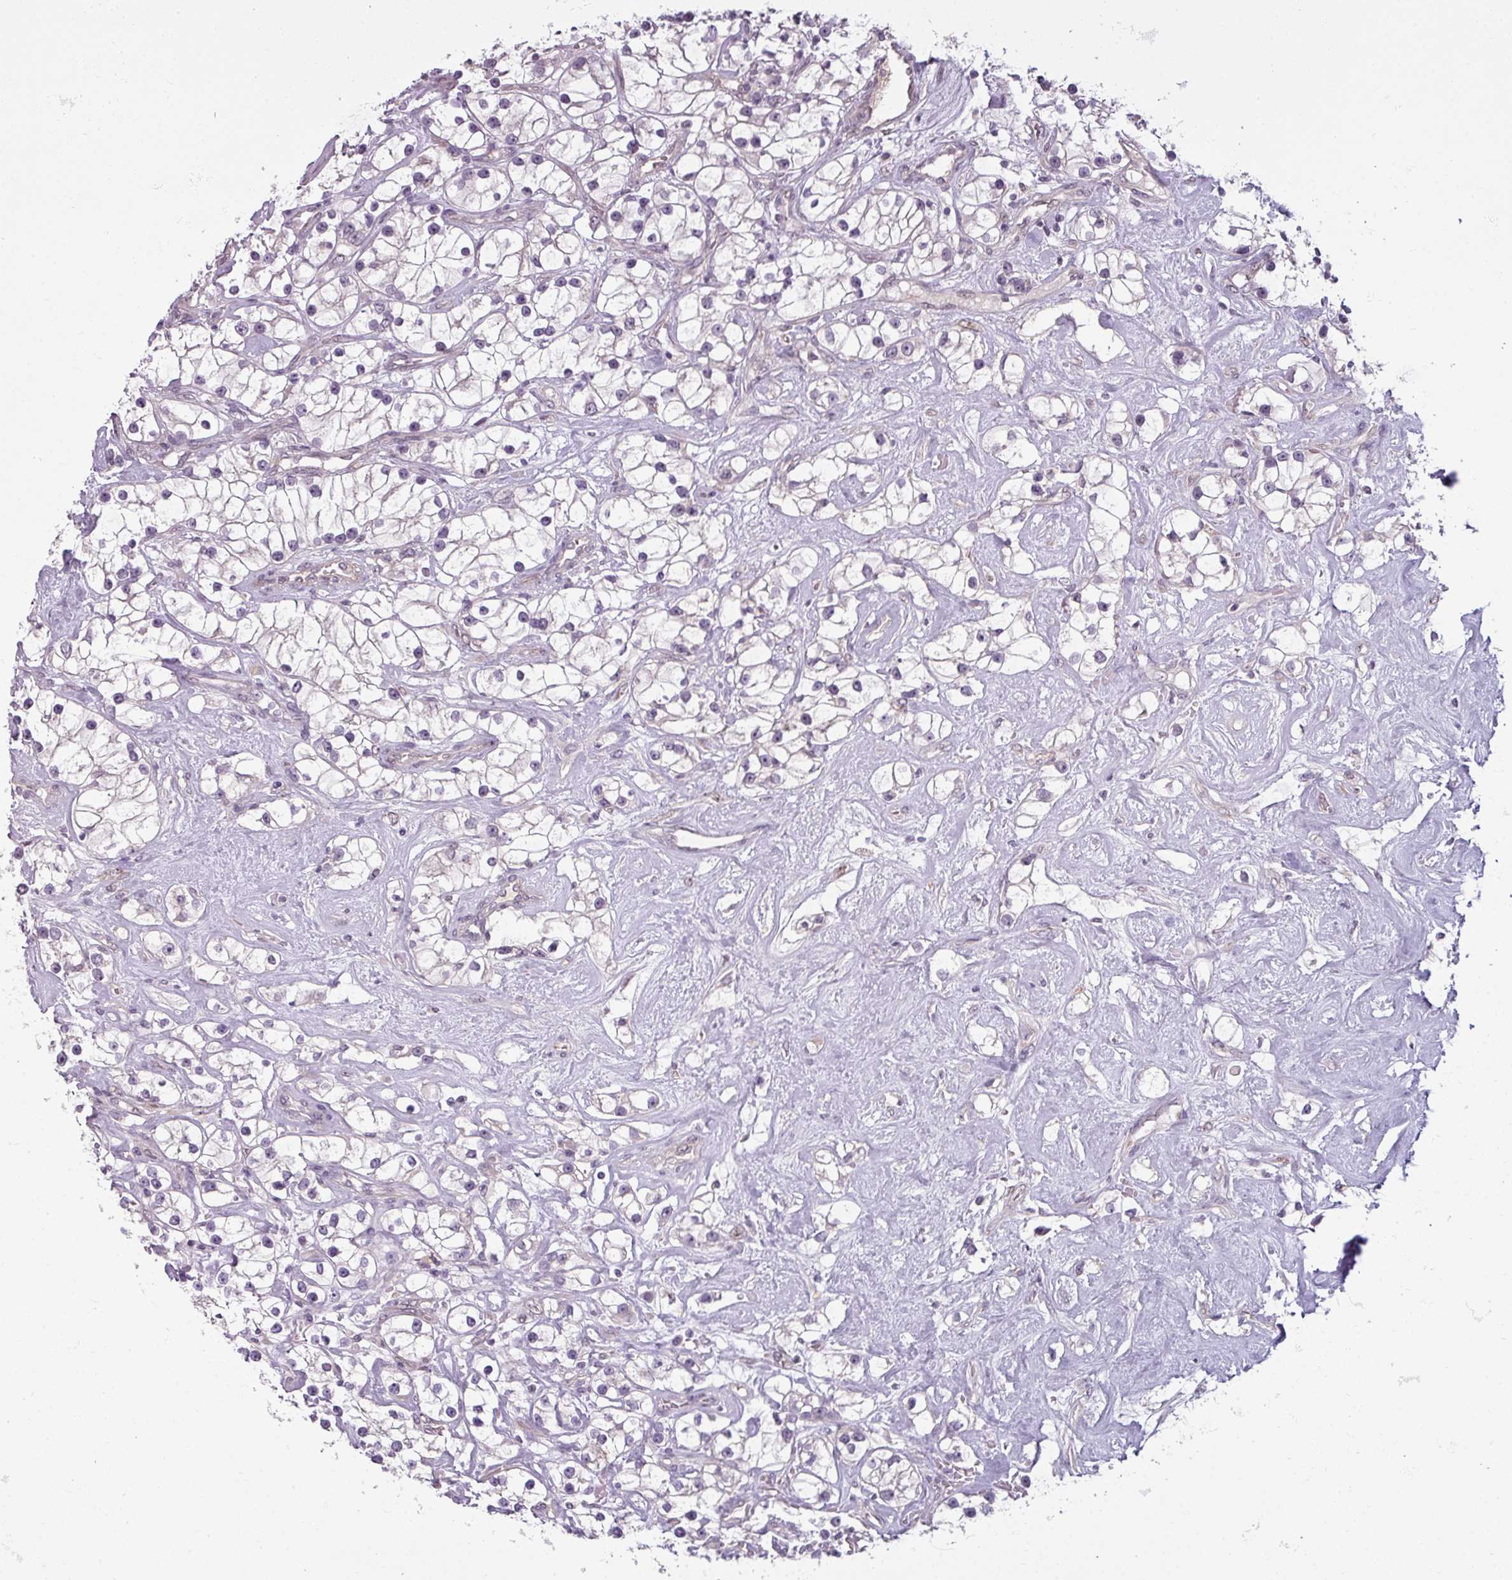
{"staining": {"intensity": "negative", "quantity": "none", "location": "none"}, "tissue": "renal cancer", "cell_type": "Tumor cells", "image_type": "cancer", "snomed": [{"axis": "morphology", "description": "Adenocarcinoma, NOS"}, {"axis": "topography", "description": "Kidney"}], "caption": "This is a histopathology image of IHC staining of renal adenocarcinoma, which shows no expression in tumor cells.", "gene": "UVSSA", "patient": {"sex": "male", "age": 77}}